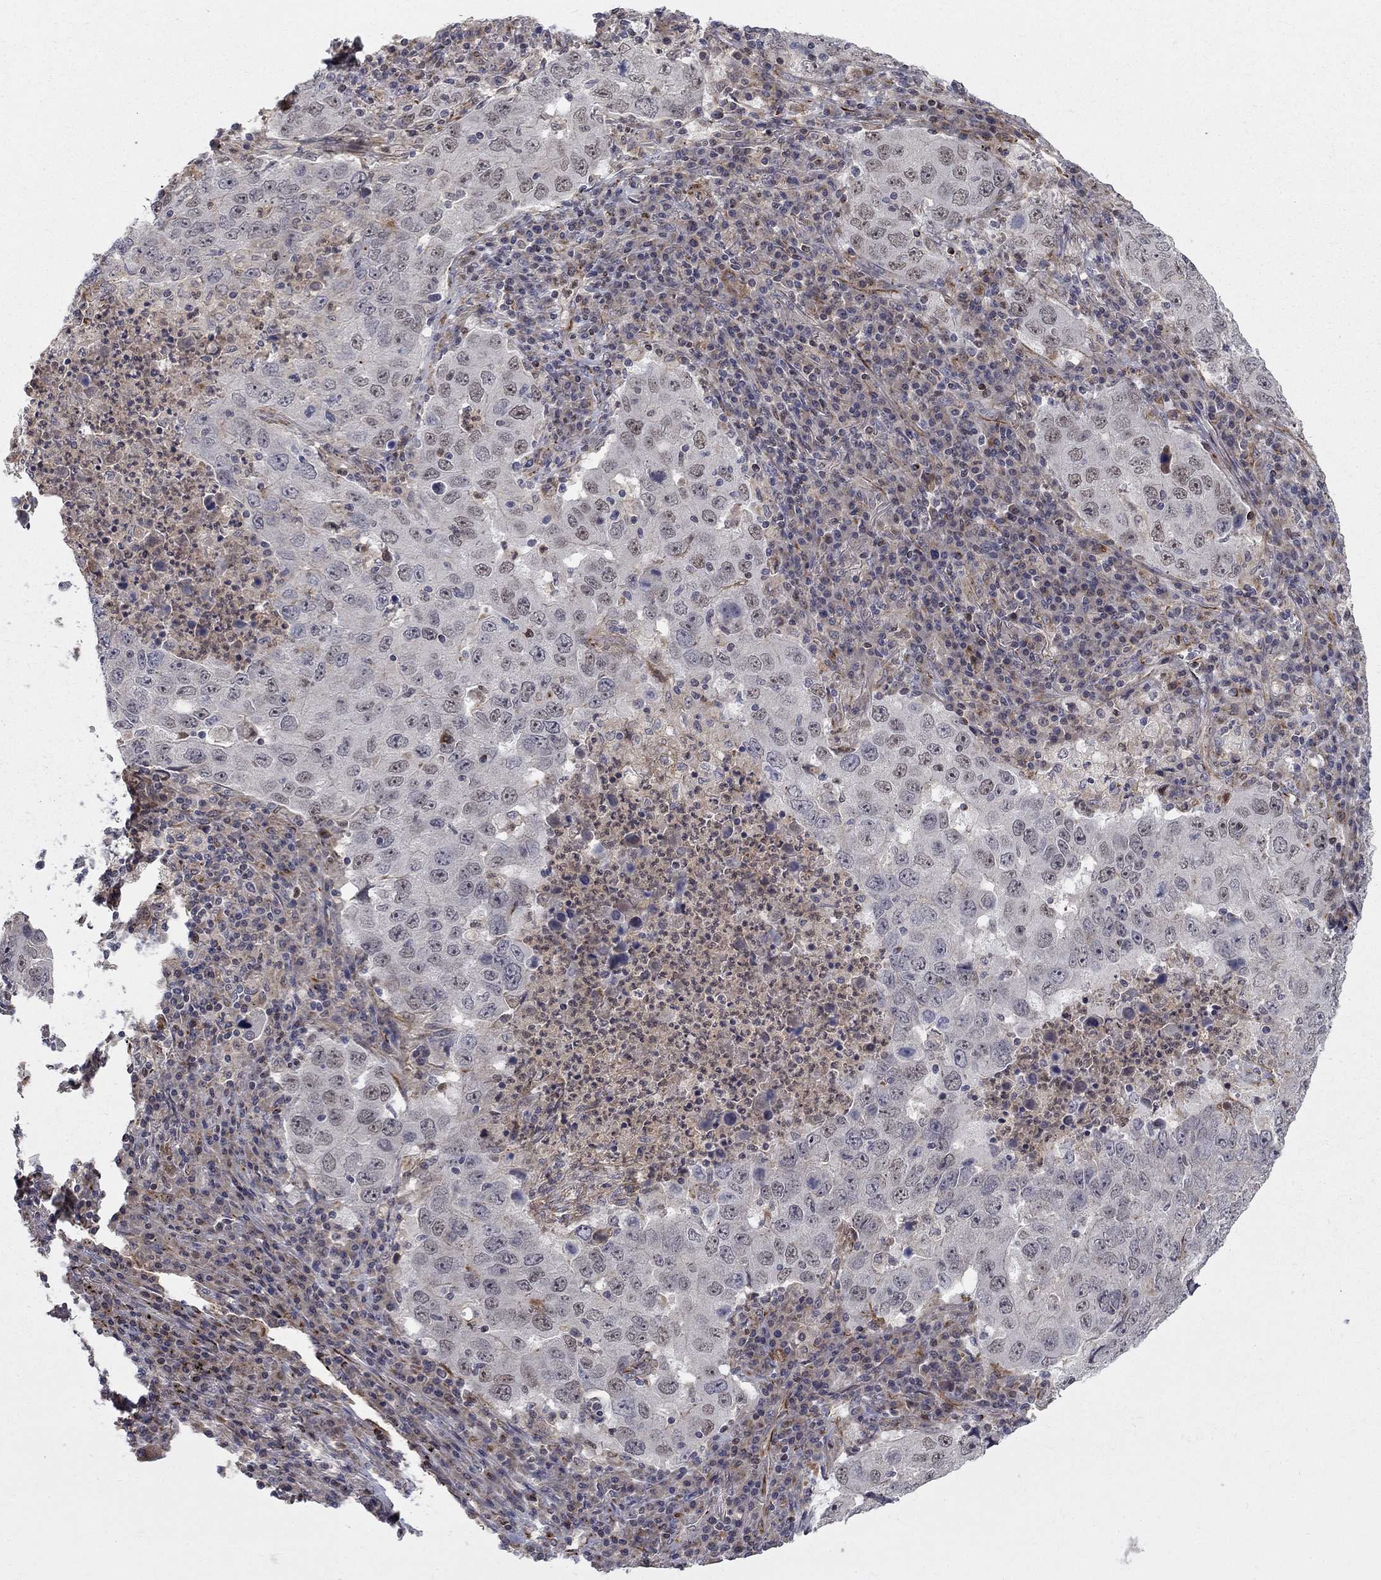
{"staining": {"intensity": "negative", "quantity": "none", "location": "none"}, "tissue": "lung cancer", "cell_type": "Tumor cells", "image_type": "cancer", "snomed": [{"axis": "morphology", "description": "Adenocarcinoma, NOS"}, {"axis": "topography", "description": "Lung"}], "caption": "Immunohistochemistry (IHC) of adenocarcinoma (lung) reveals no staining in tumor cells. (Immunohistochemistry (IHC), brightfield microscopy, high magnification).", "gene": "MSRA", "patient": {"sex": "male", "age": 73}}